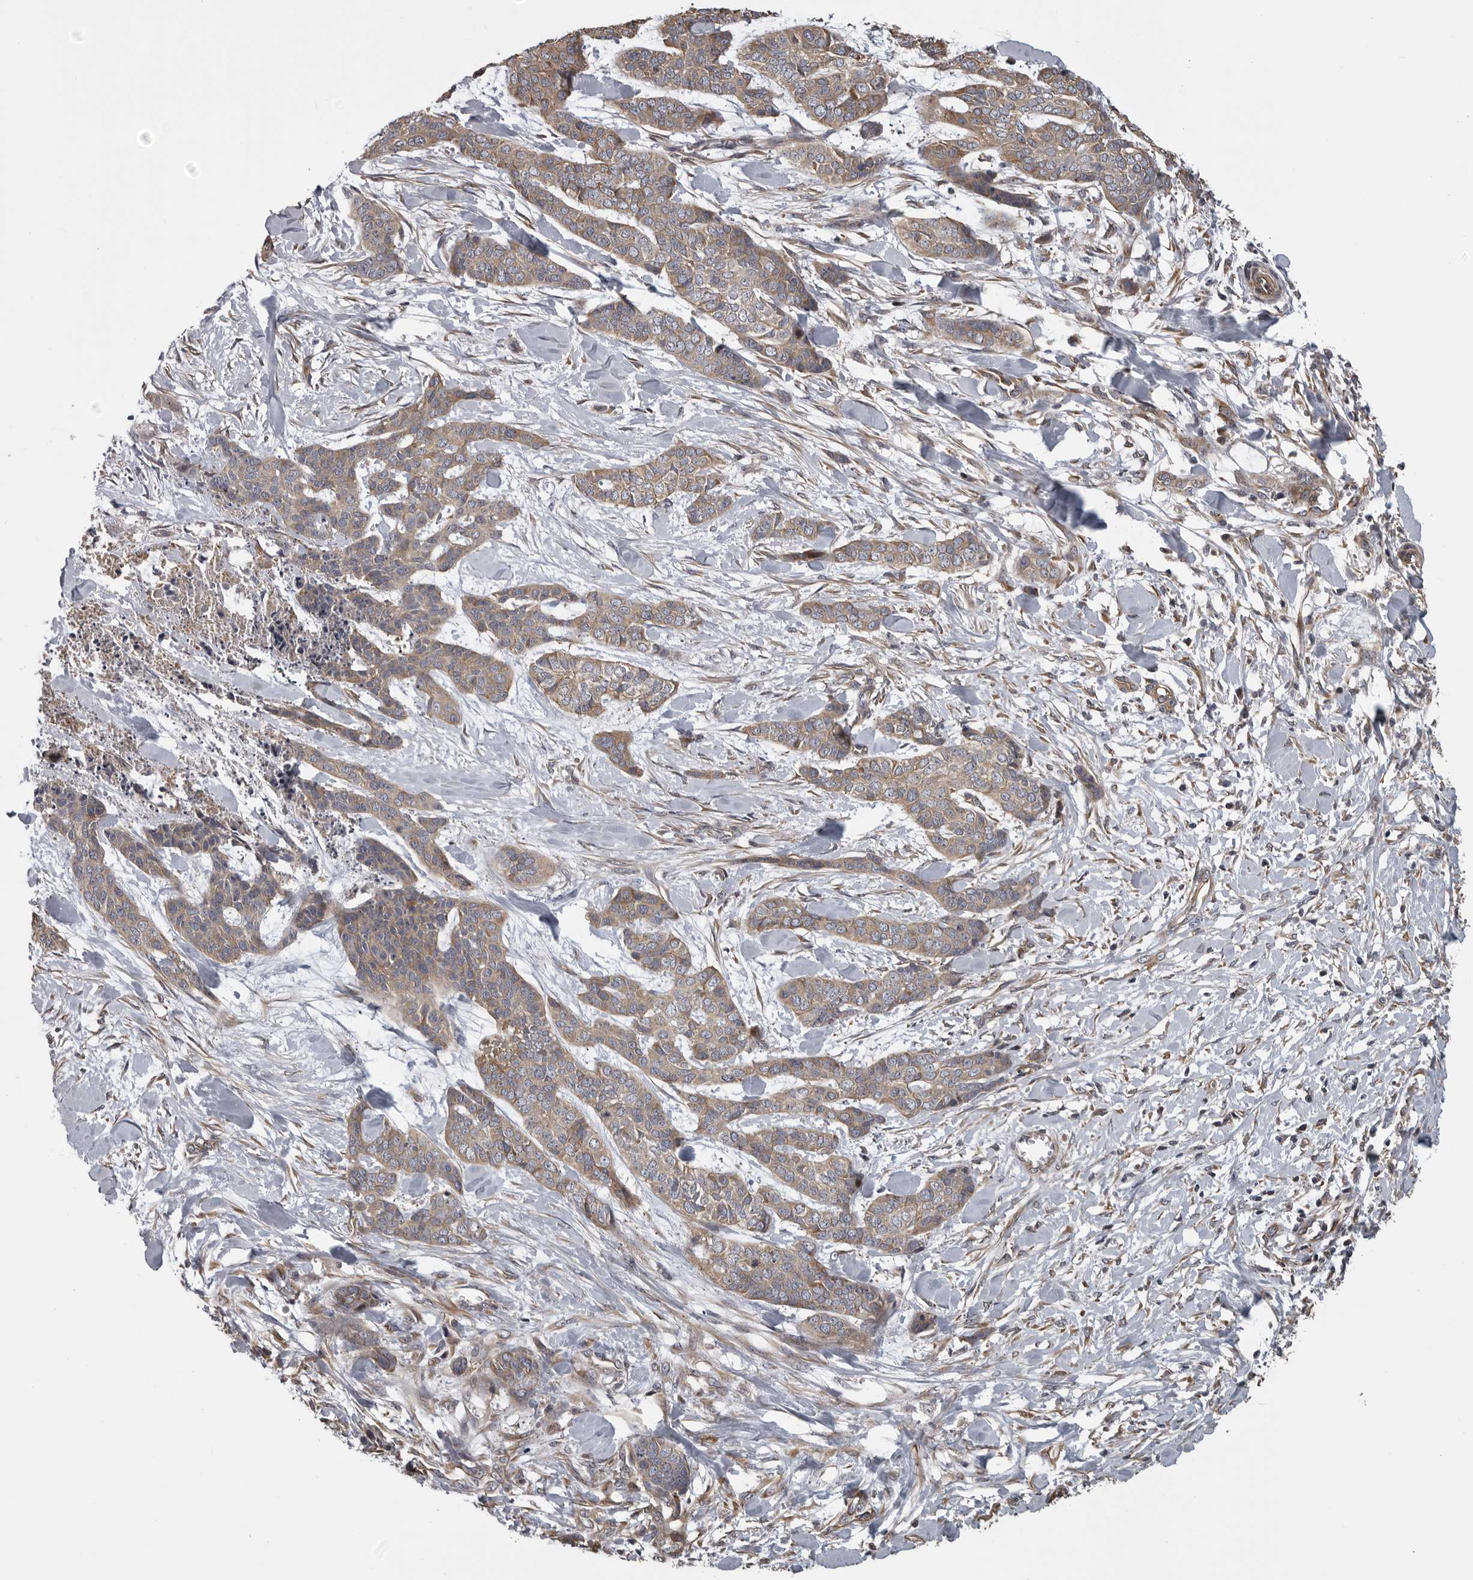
{"staining": {"intensity": "weak", "quantity": ">75%", "location": "cytoplasmic/membranous"}, "tissue": "skin cancer", "cell_type": "Tumor cells", "image_type": "cancer", "snomed": [{"axis": "morphology", "description": "Basal cell carcinoma"}, {"axis": "topography", "description": "Skin"}], "caption": "Protein staining displays weak cytoplasmic/membranous staining in about >75% of tumor cells in basal cell carcinoma (skin).", "gene": "ZNRF1", "patient": {"sex": "female", "age": 64}}